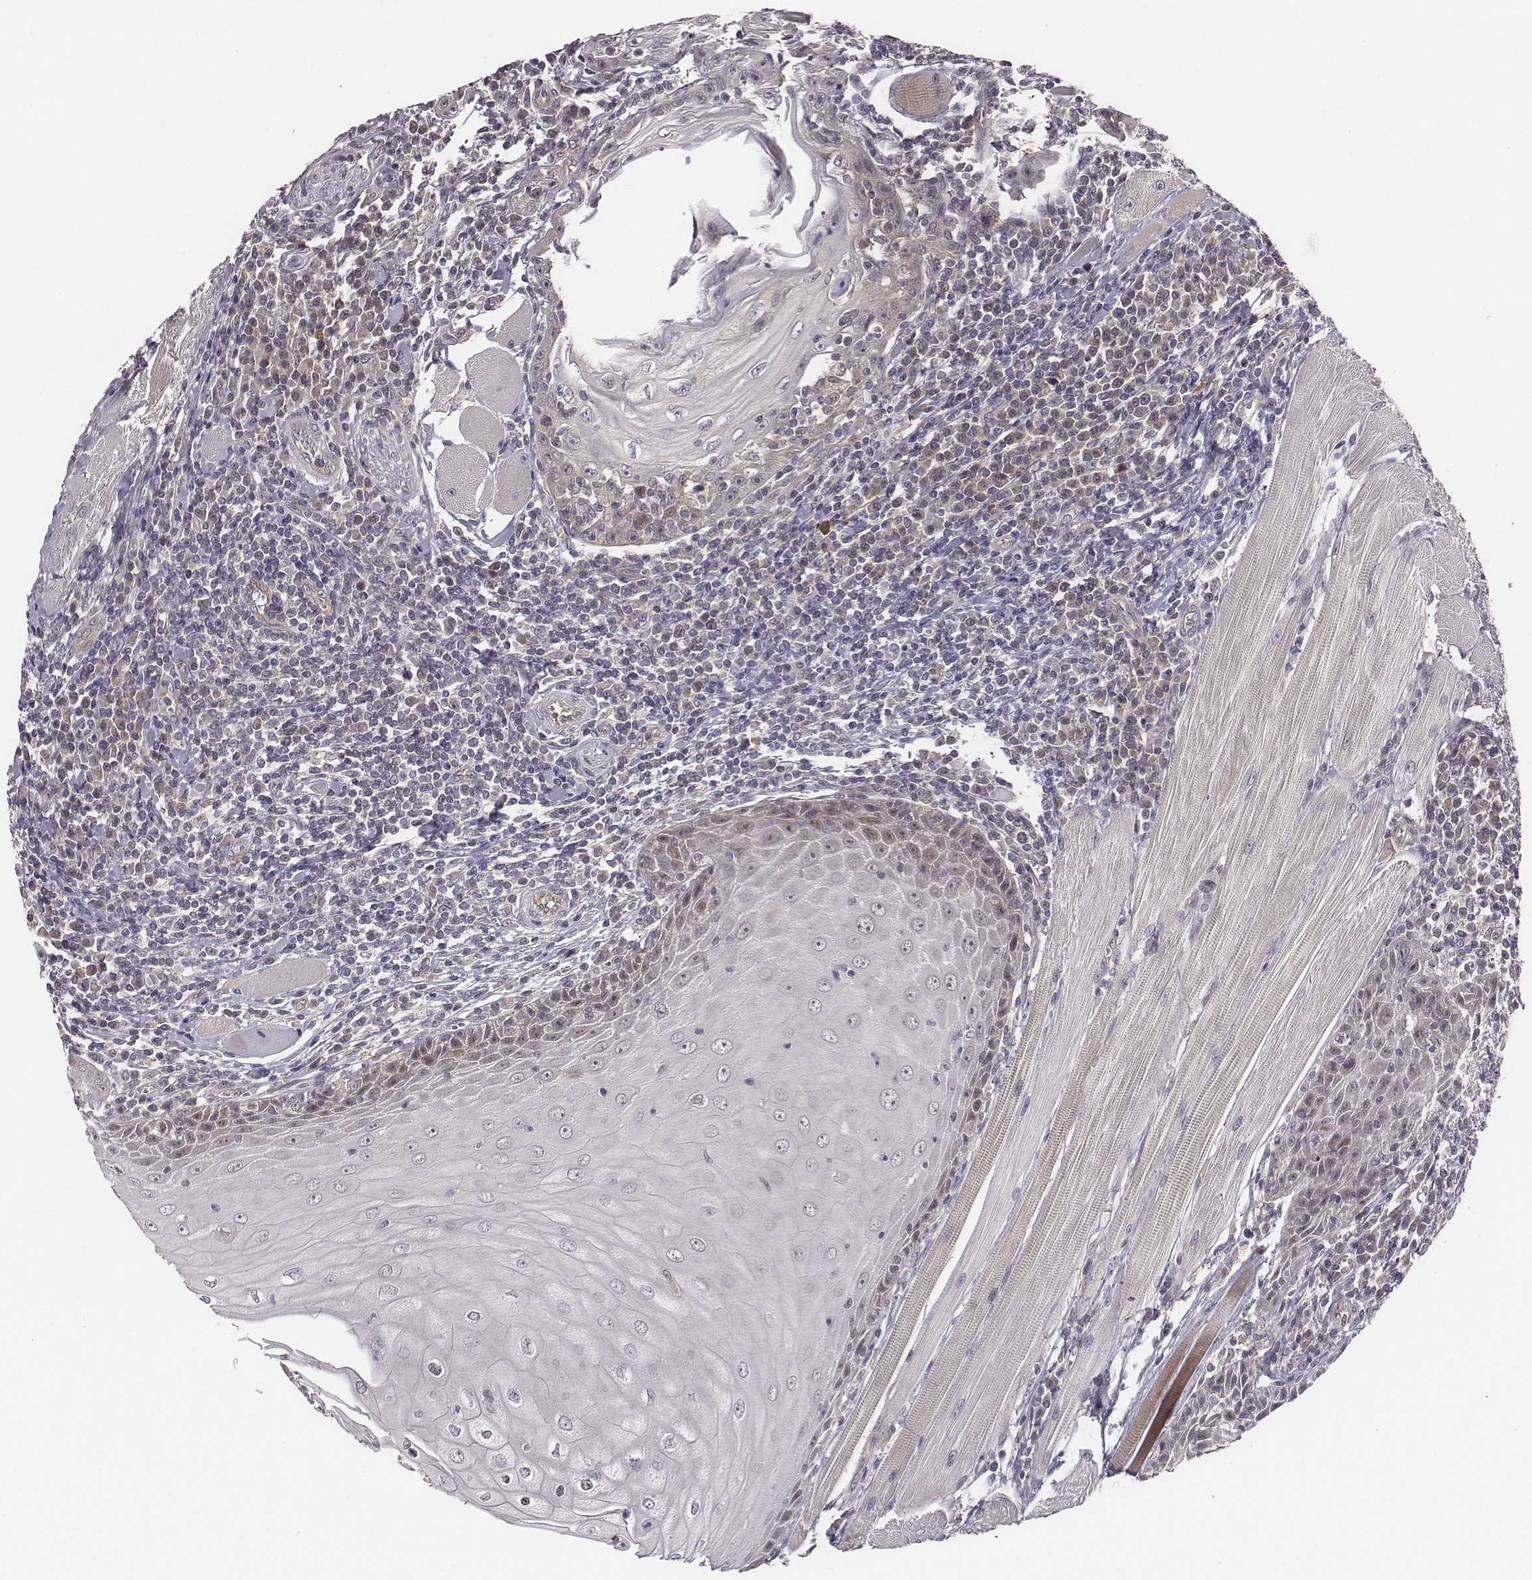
{"staining": {"intensity": "weak", "quantity": ">75%", "location": "cytoplasmic/membranous"}, "tissue": "head and neck cancer", "cell_type": "Tumor cells", "image_type": "cancer", "snomed": [{"axis": "morphology", "description": "Normal tissue, NOS"}, {"axis": "morphology", "description": "Squamous cell carcinoma, NOS"}, {"axis": "topography", "description": "Oral tissue"}, {"axis": "topography", "description": "Head-Neck"}], "caption": "Tumor cells display low levels of weak cytoplasmic/membranous expression in approximately >75% of cells in human head and neck squamous cell carcinoma.", "gene": "SMURF2", "patient": {"sex": "male", "age": 52}}